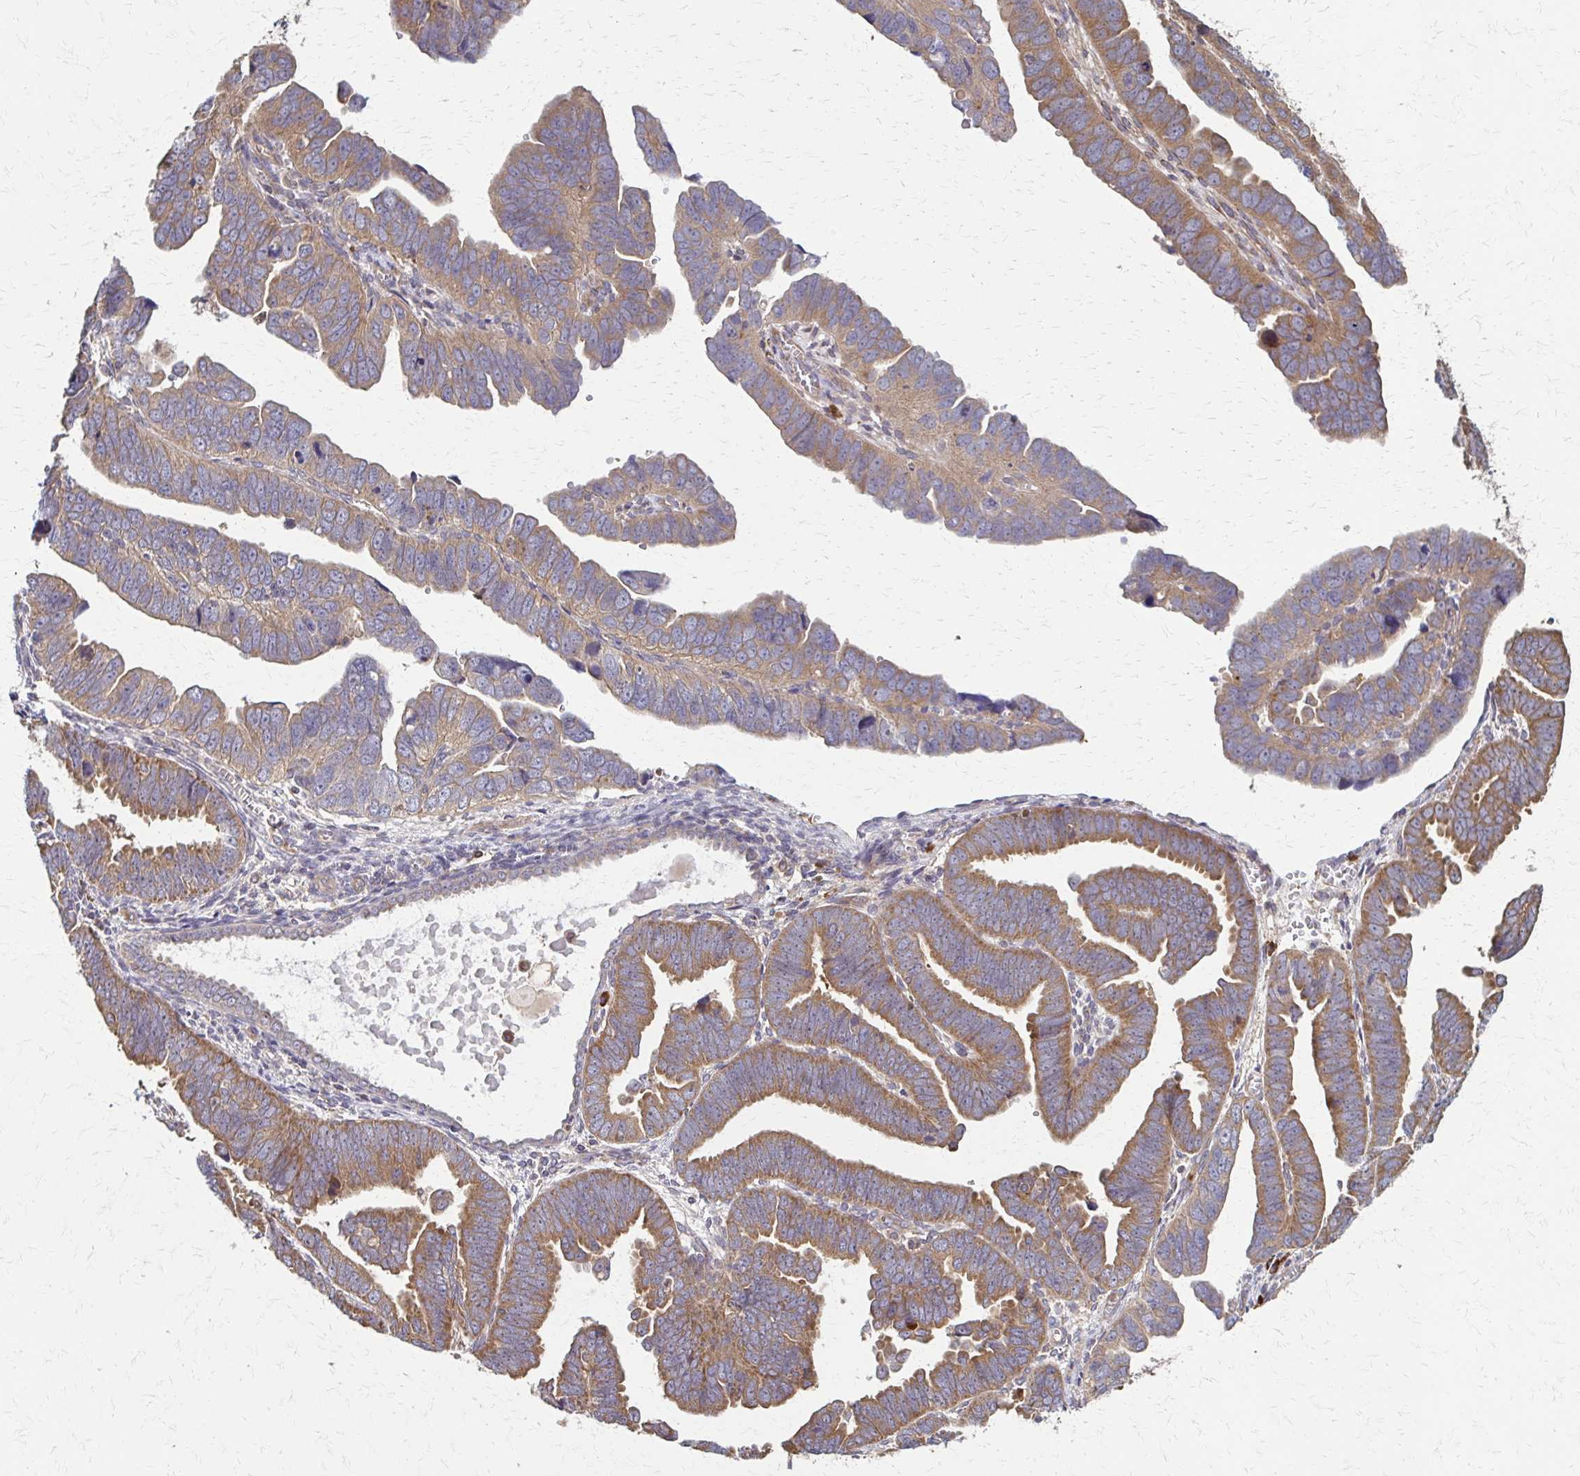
{"staining": {"intensity": "moderate", "quantity": ">75%", "location": "cytoplasmic/membranous"}, "tissue": "endometrial cancer", "cell_type": "Tumor cells", "image_type": "cancer", "snomed": [{"axis": "morphology", "description": "Adenocarcinoma, NOS"}, {"axis": "topography", "description": "Endometrium"}], "caption": "A medium amount of moderate cytoplasmic/membranous expression is identified in about >75% of tumor cells in endometrial cancer tissue.", "gene": "EEF2", "patient": {"sex": "female", "age": 75}}